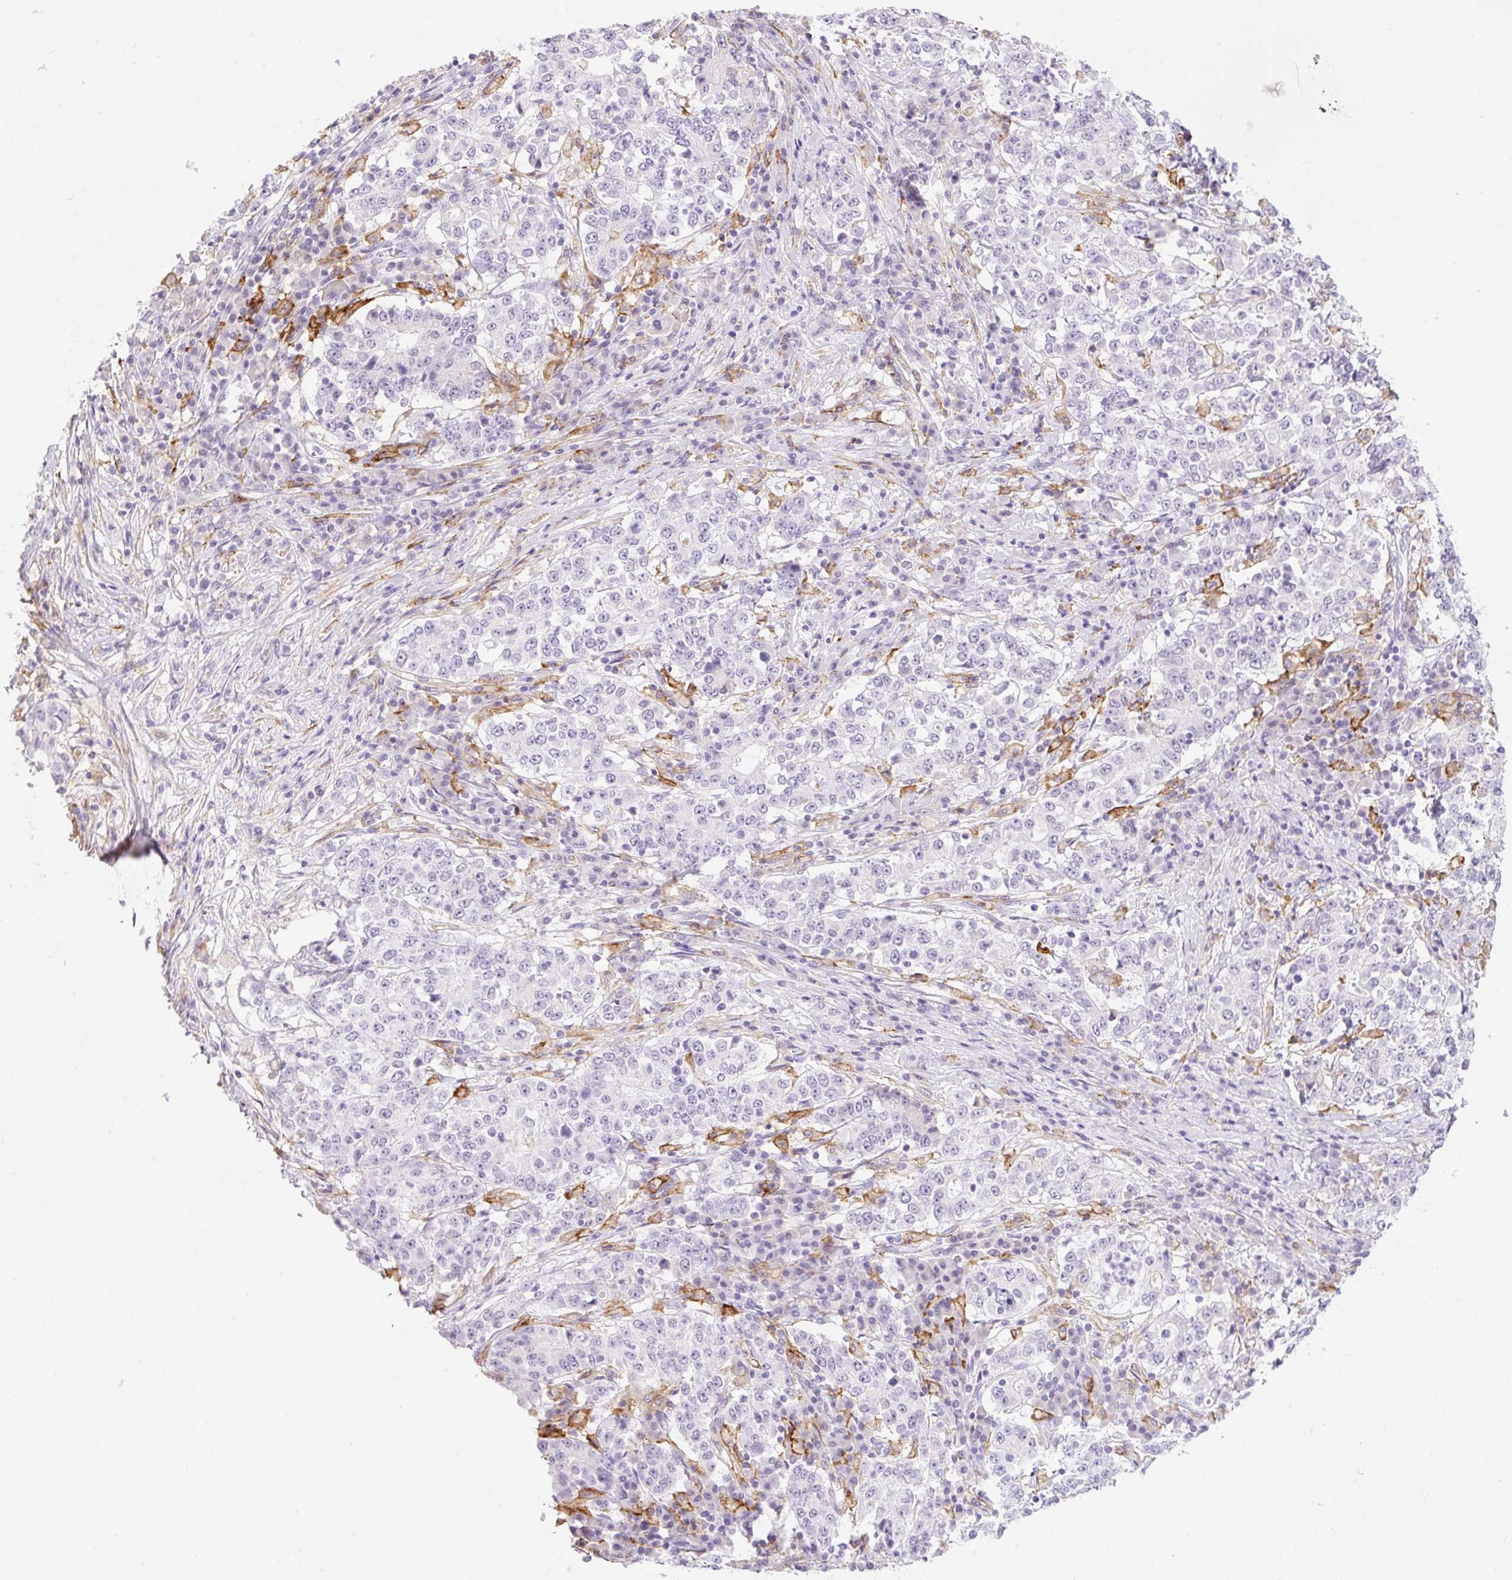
{"staining": {"intensity": "negative", "quantity": "none", "location": "none"}, "tissue": "stomach cancer", "cell_type": "Tumor cells", "image_type": "cancer", "snomed": [{"axis": "morphology", "description": "Adenocarcinoma, NOS"}, {"axis": "topography", "description": "Stomach"}], "caption": "Tumor cells show no significant positivity in stomach cancer (adenocarcinoma).", "gene": "SIGLEC1", "patient": {"sex": "male", "age": 59}}